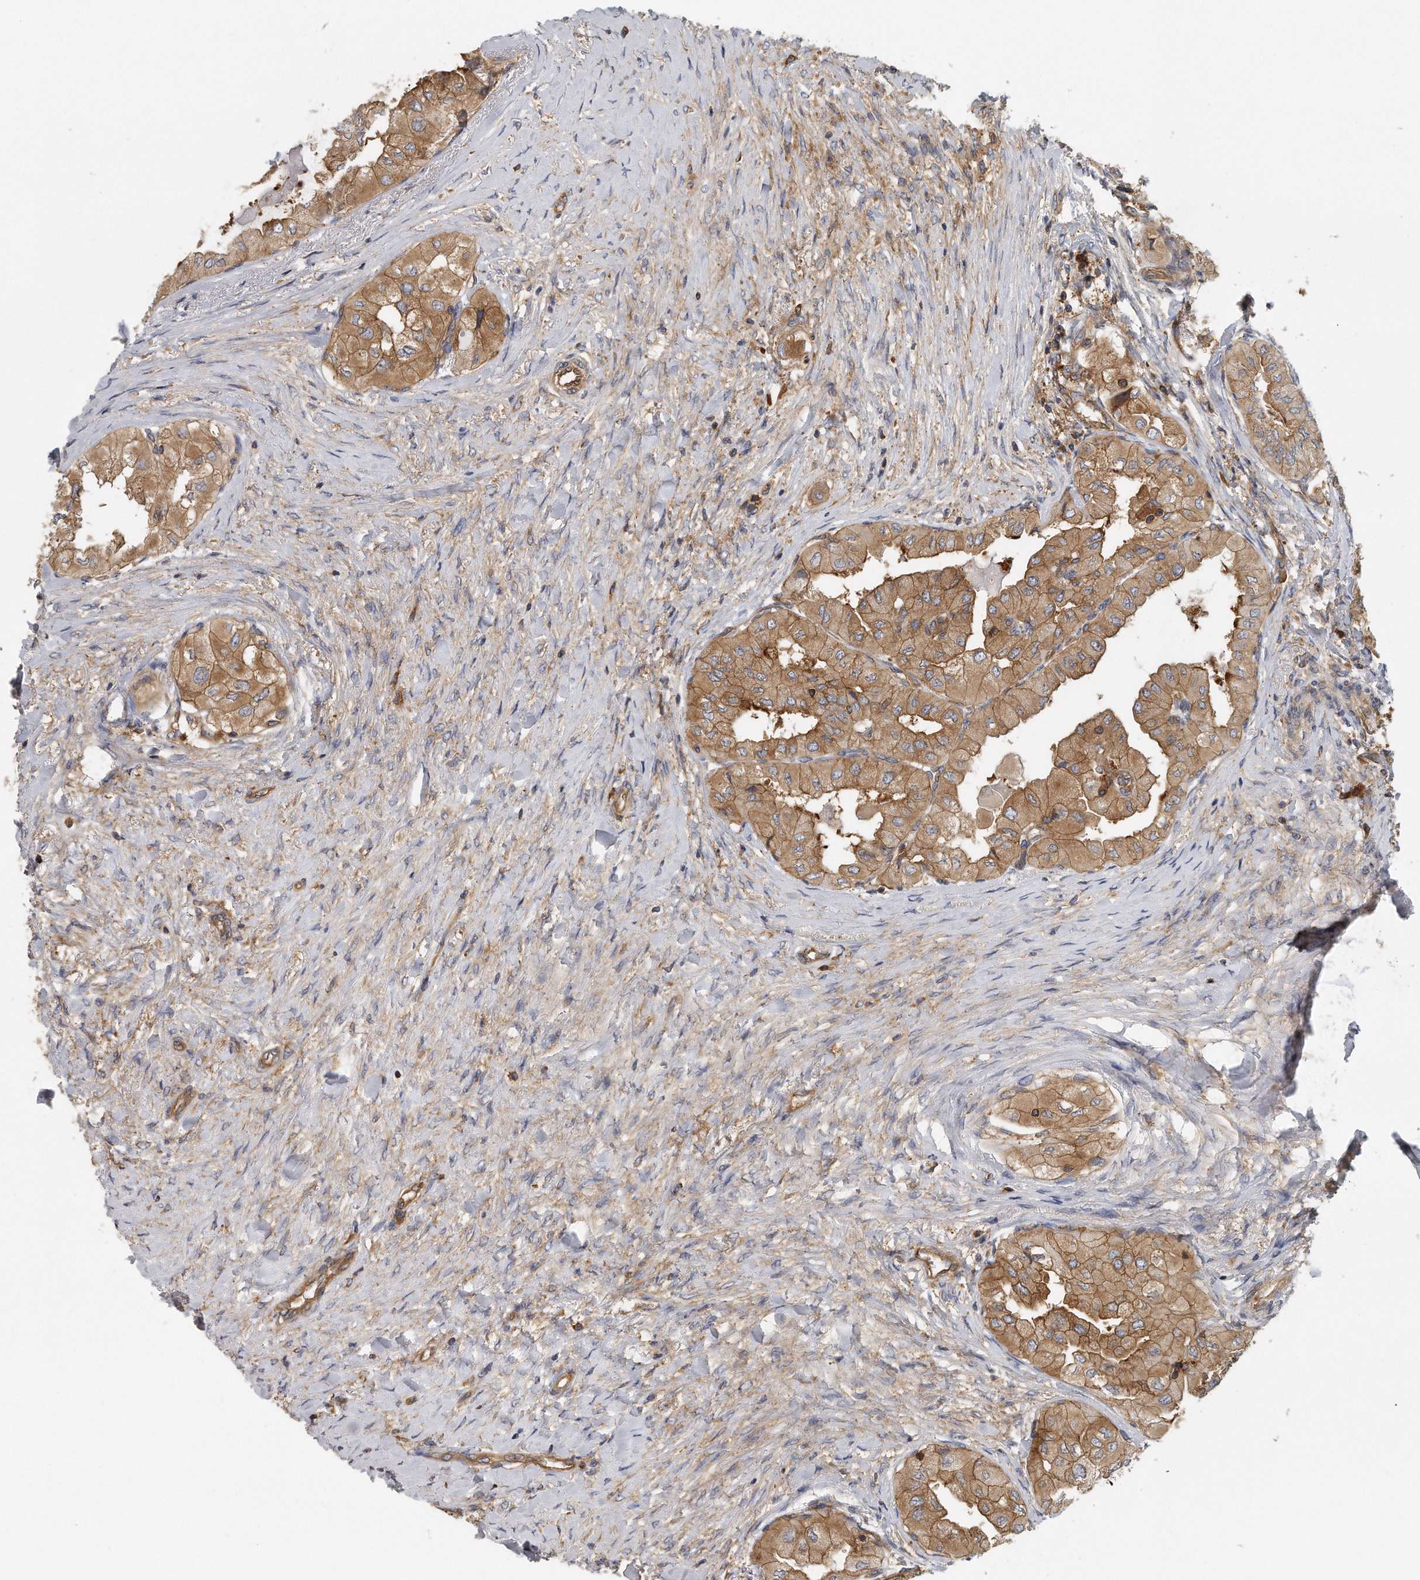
{"staining": {"intensity": "moderate", "quantity": ">75%", "location": "cytoplasmic/membranous"}, "tissue": "thyroid cancer", "cell_type": "Tumor cells", "image_type": "cancer", "snomed": [{"axis": "morphology", "description": "Papillary adenocarcinoma, NOS"}, {"axis": "topography", "description": "Thyroid gland"}], "caption": "The image reveals a brown stain indicating the presence of a protein in the cytoplasmic/membranous of tumor cells in thyroid cancer.", "gene": "EIF3I", "patient": {"sex": "female", "age": 59}}